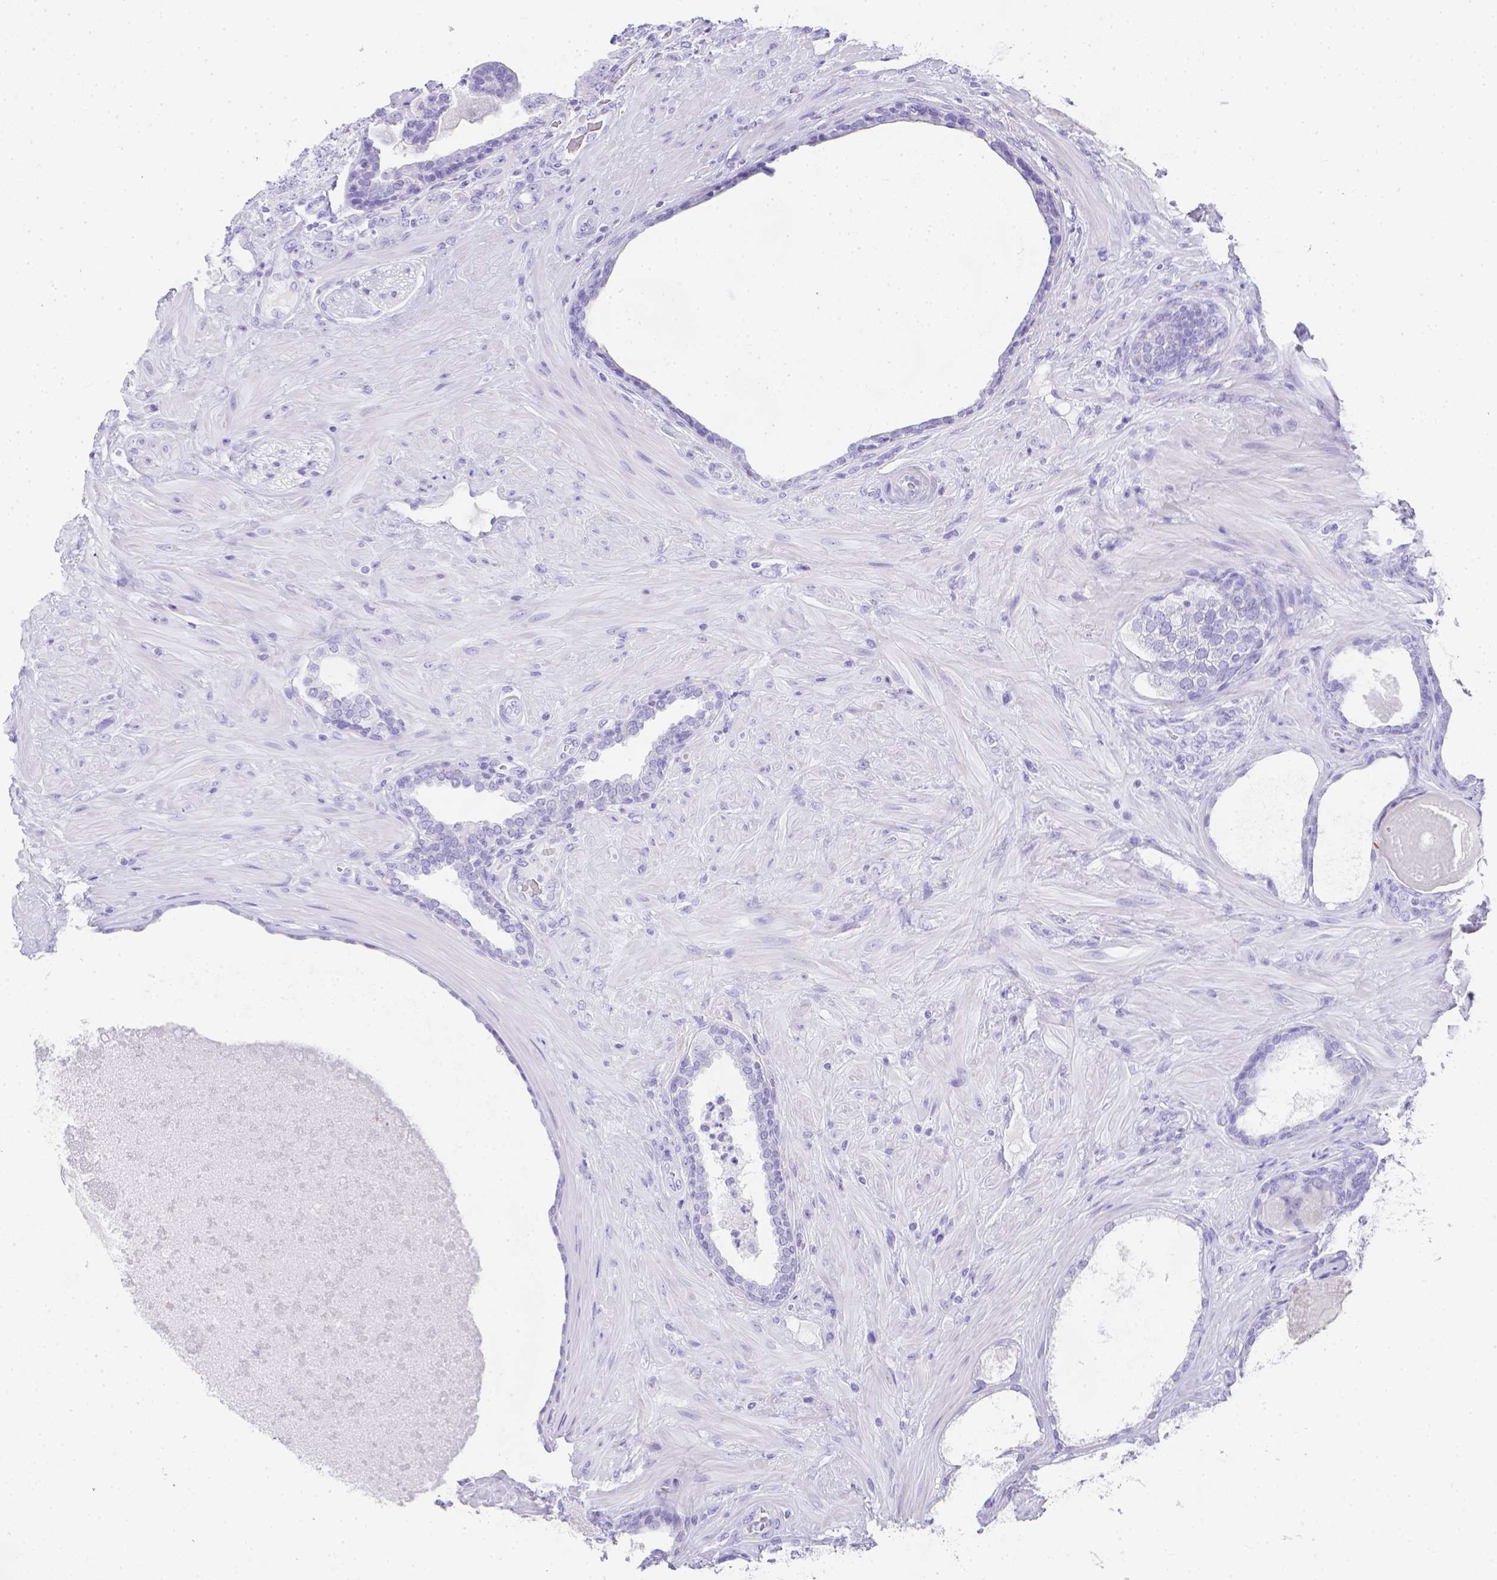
{"staining": {"intensity": "negative", "quantity": "none", "location": "none"}, "tissue": "prostate cancer", "cell_type": "Tumor cells", "image_type": "cancer", "snomed": [{"axis": "morphology", "description": "Adenocarcinoma, High grade"}, {"axis": "topography", "description": "Prostate"}], "caption": "Immunohistochemical staining of prostate cancer (adenocarcinoma (high-grade)) exhibits no significant positivity in tumor cells.", "gene": "LGALS4", "patient": {"sex": "male", "age": 62}}